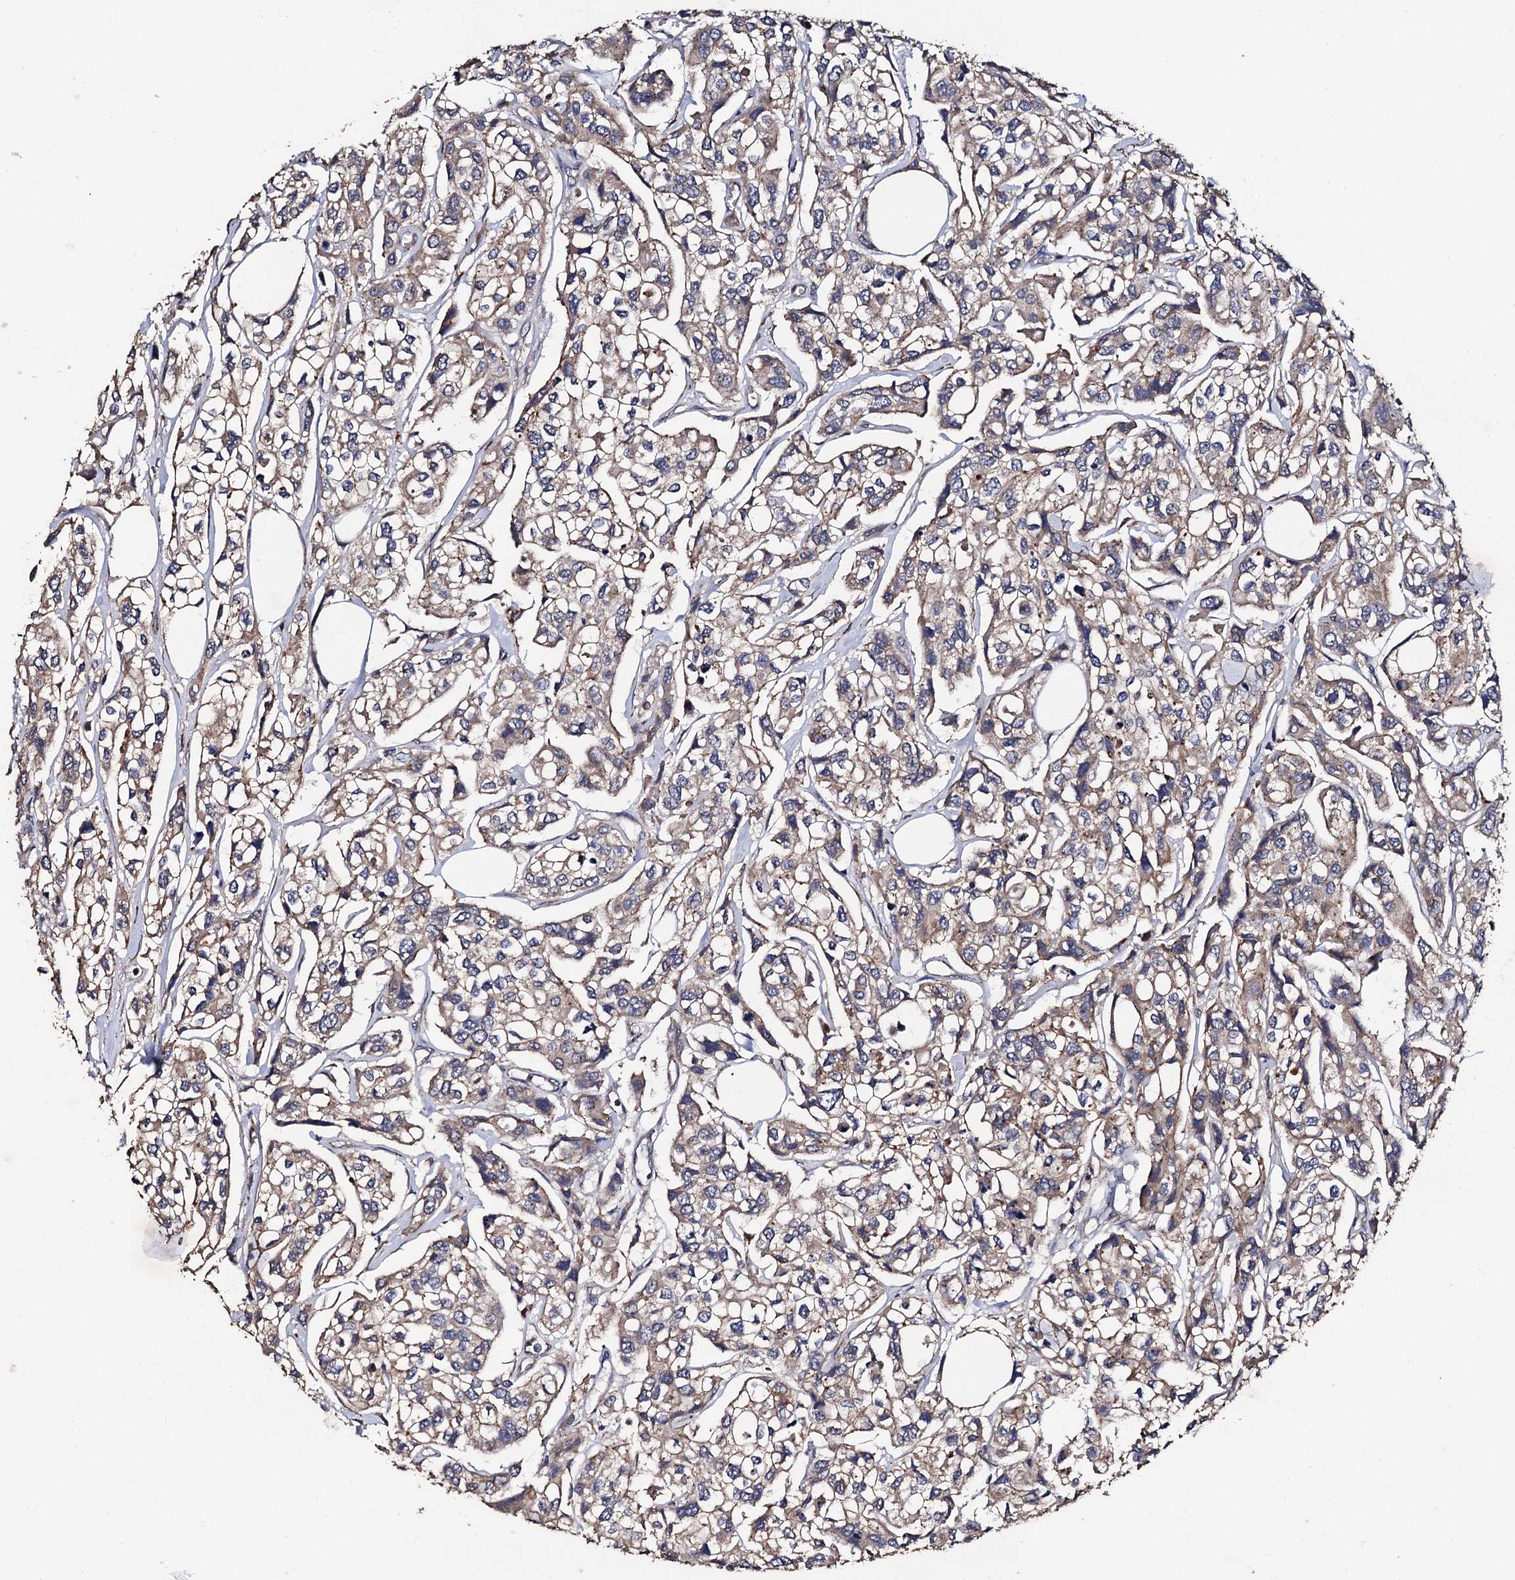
{"staining": {"intensity": "weak", "quantity": ">75%", "location": "cytoplasmic/membranous"}, "tissue": "urothelial cancer", "cell_type": "Tumor cells", "image_type": "cancer", "snomed": [{"axis": "morphology", "description": "Urothelial carcinoma, High grade"}, {"axis": "topography", "description": "Urinary bladder"}], "caption": "About >75% of tumor cells in high-grade urothelial carcinoma demonstrate weak cytoplasmic/membranous protein staining as visualized by brown immunohistochemical staining.", "gene": "PPTC7", "patient": {"sex": "male", "age": 67}}